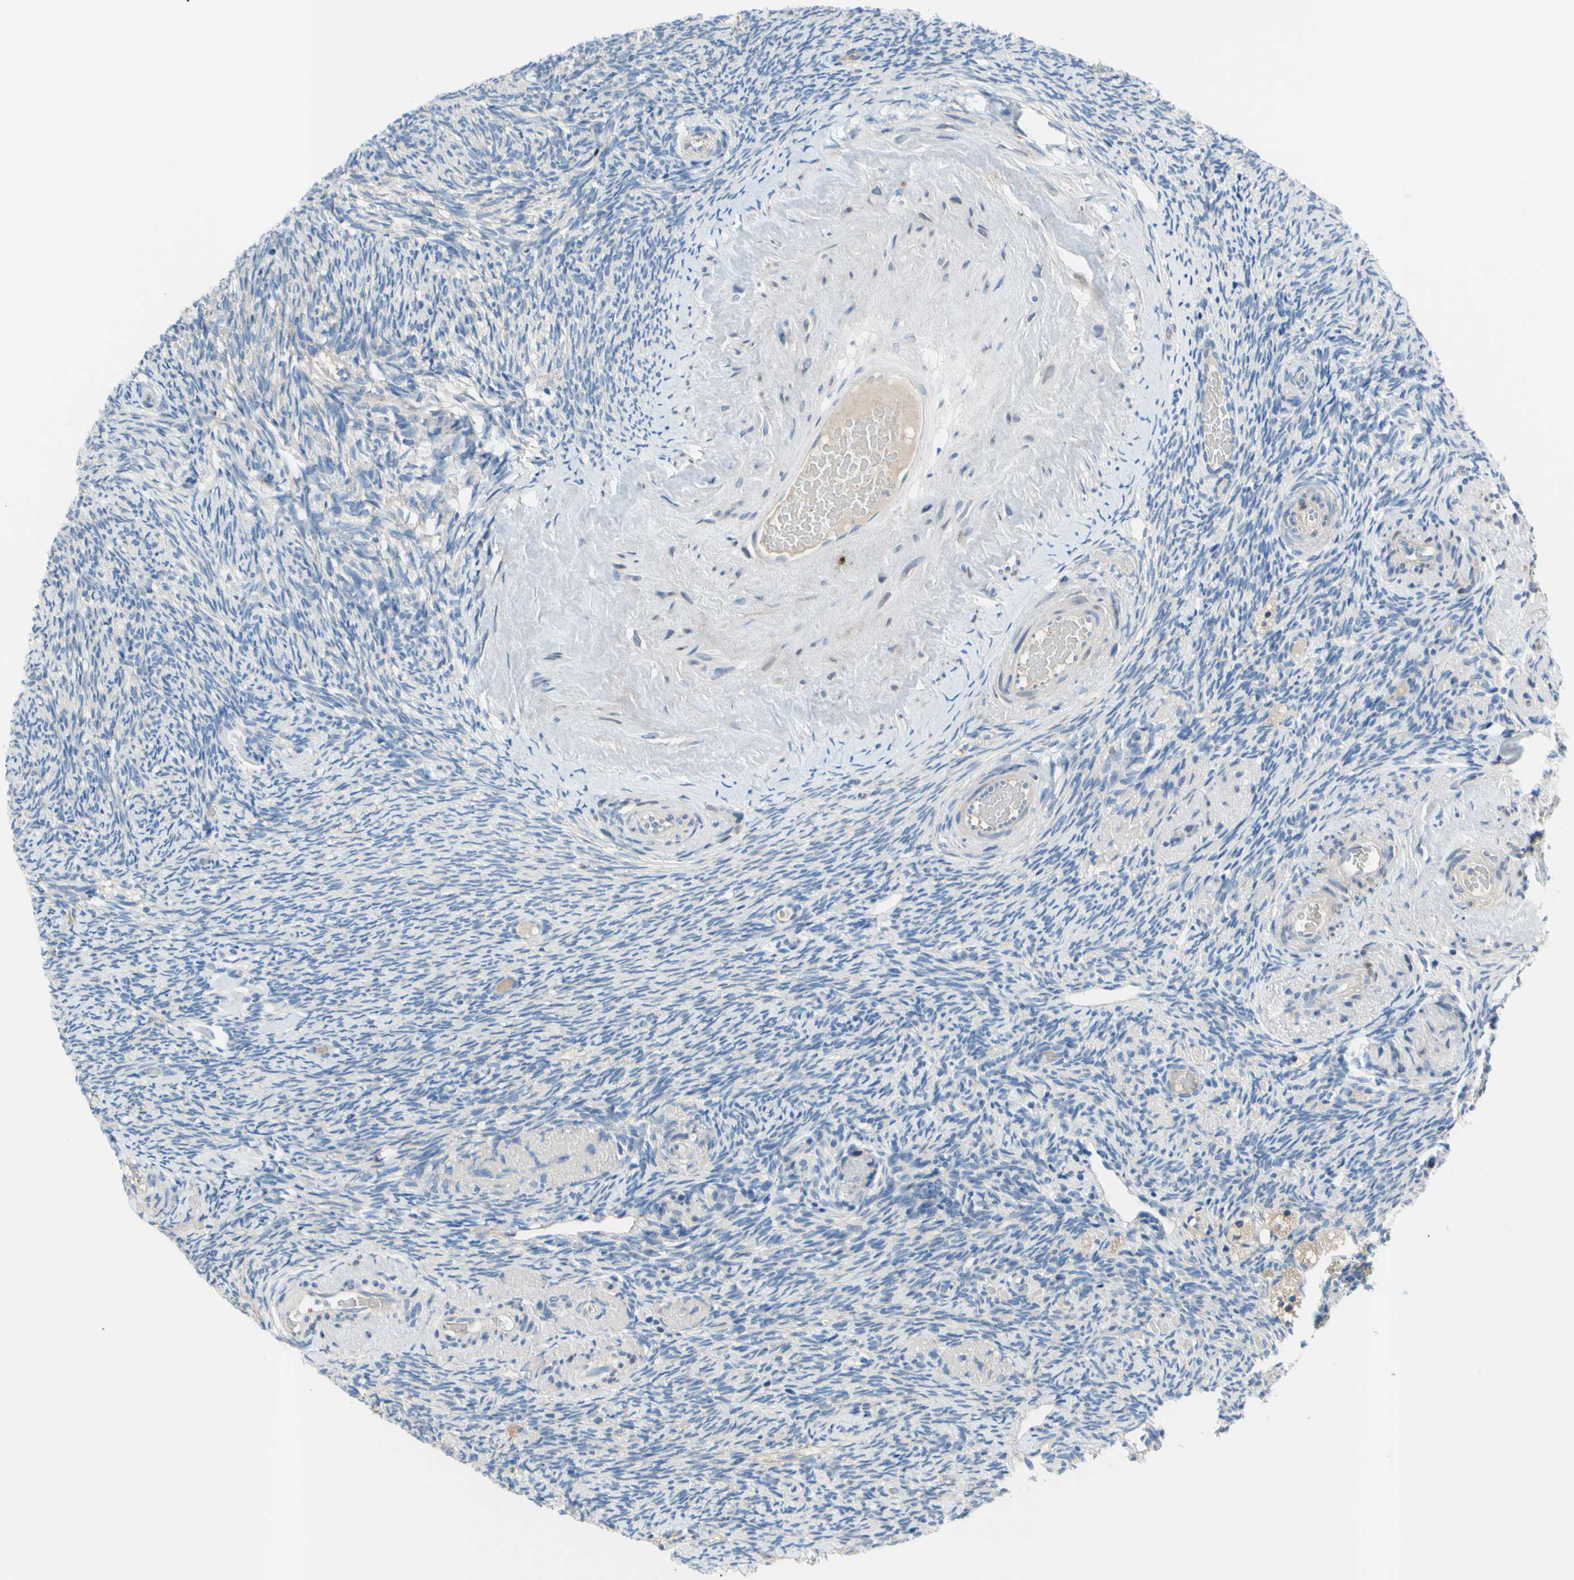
{"staining": {"intensity": "strong", "quantity": ">75%", "location": "cytoplasmic/membranous"}, "tissue": "ovary", "cell_type": "Follicle cells", "image_type": "normal", "snomed": [{"axis": "morphology", "description": "Normal tissue, NOS"}, {"axis": "topography", "description": "Ovary"}], "caption": "Strong cytoplasmic/membranous positivity for a protein is appreciated in about >75% of follicle cells of unremarkable ovary using immunohistochemistry.", "gene": "TMEM59L", "patient": {"sex": "female", "age": 60}}